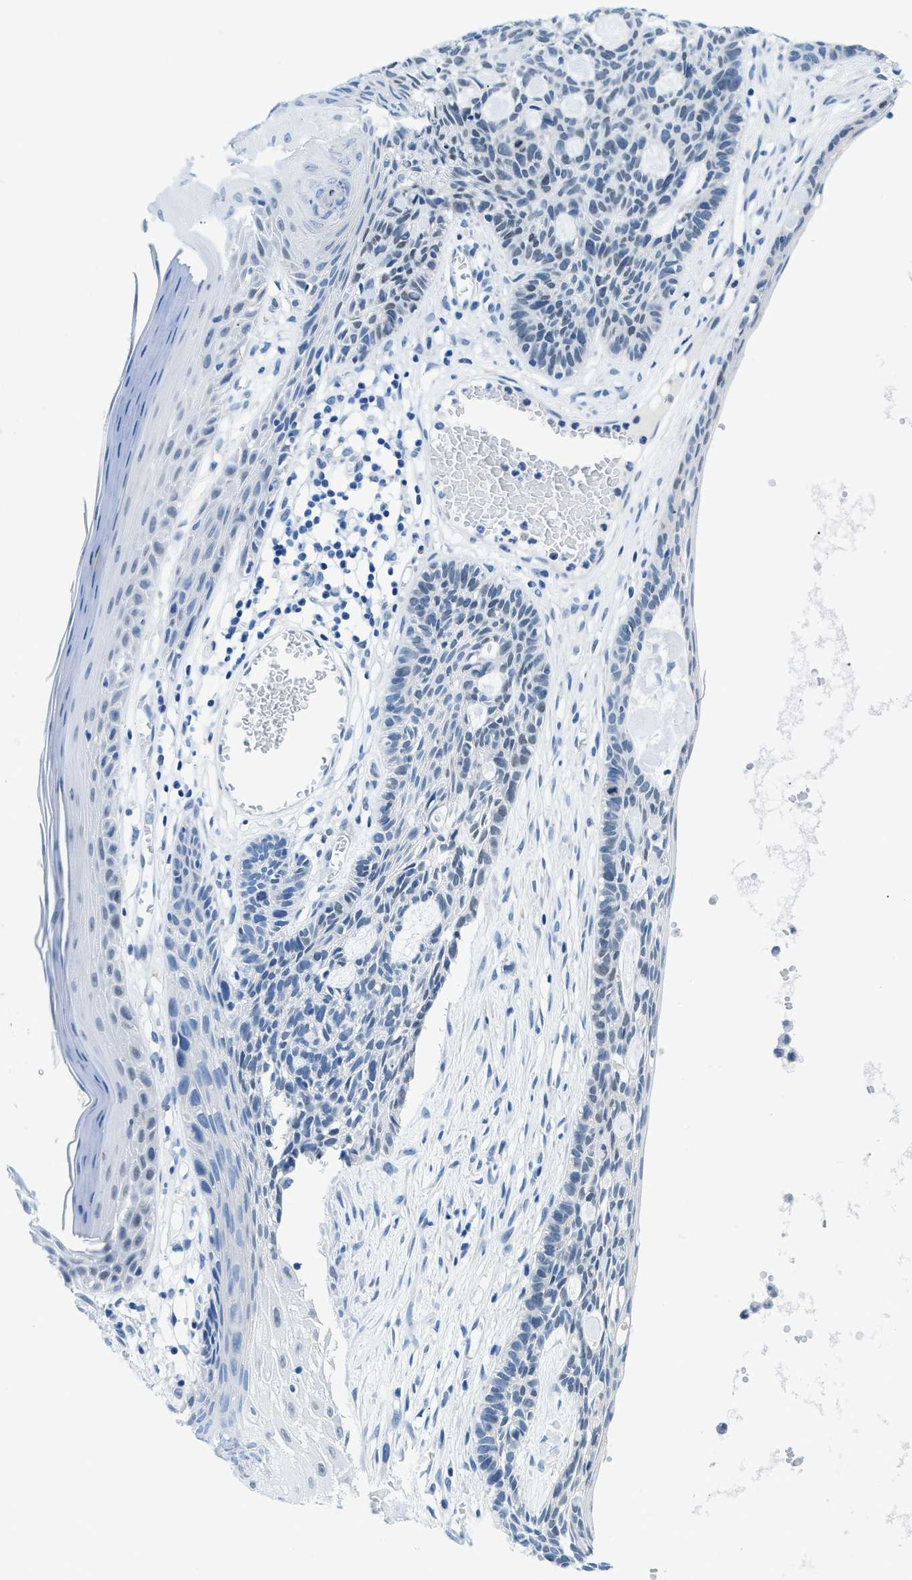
{"staining": {"intensity": "negative", "quantity": "none", "location": "none"}, "tissue": "skin cancer", "cell_type": "Tumor cells", "image_type": "cancer", "snomed": [{"axis": "morphology", "description": "Basal cell carcinoma"}, {"axis": "topography", "description": "Skin"}], "caption": "Skin basal cell carcinoma was stained to show a protein in brown. There is no significant expression in tumor cells. (DAB (3,3'-diaminobenzidine) IHC, high magnification).", "gene": "FDCSP", "patient": {"sex": "male", "age": 67}}